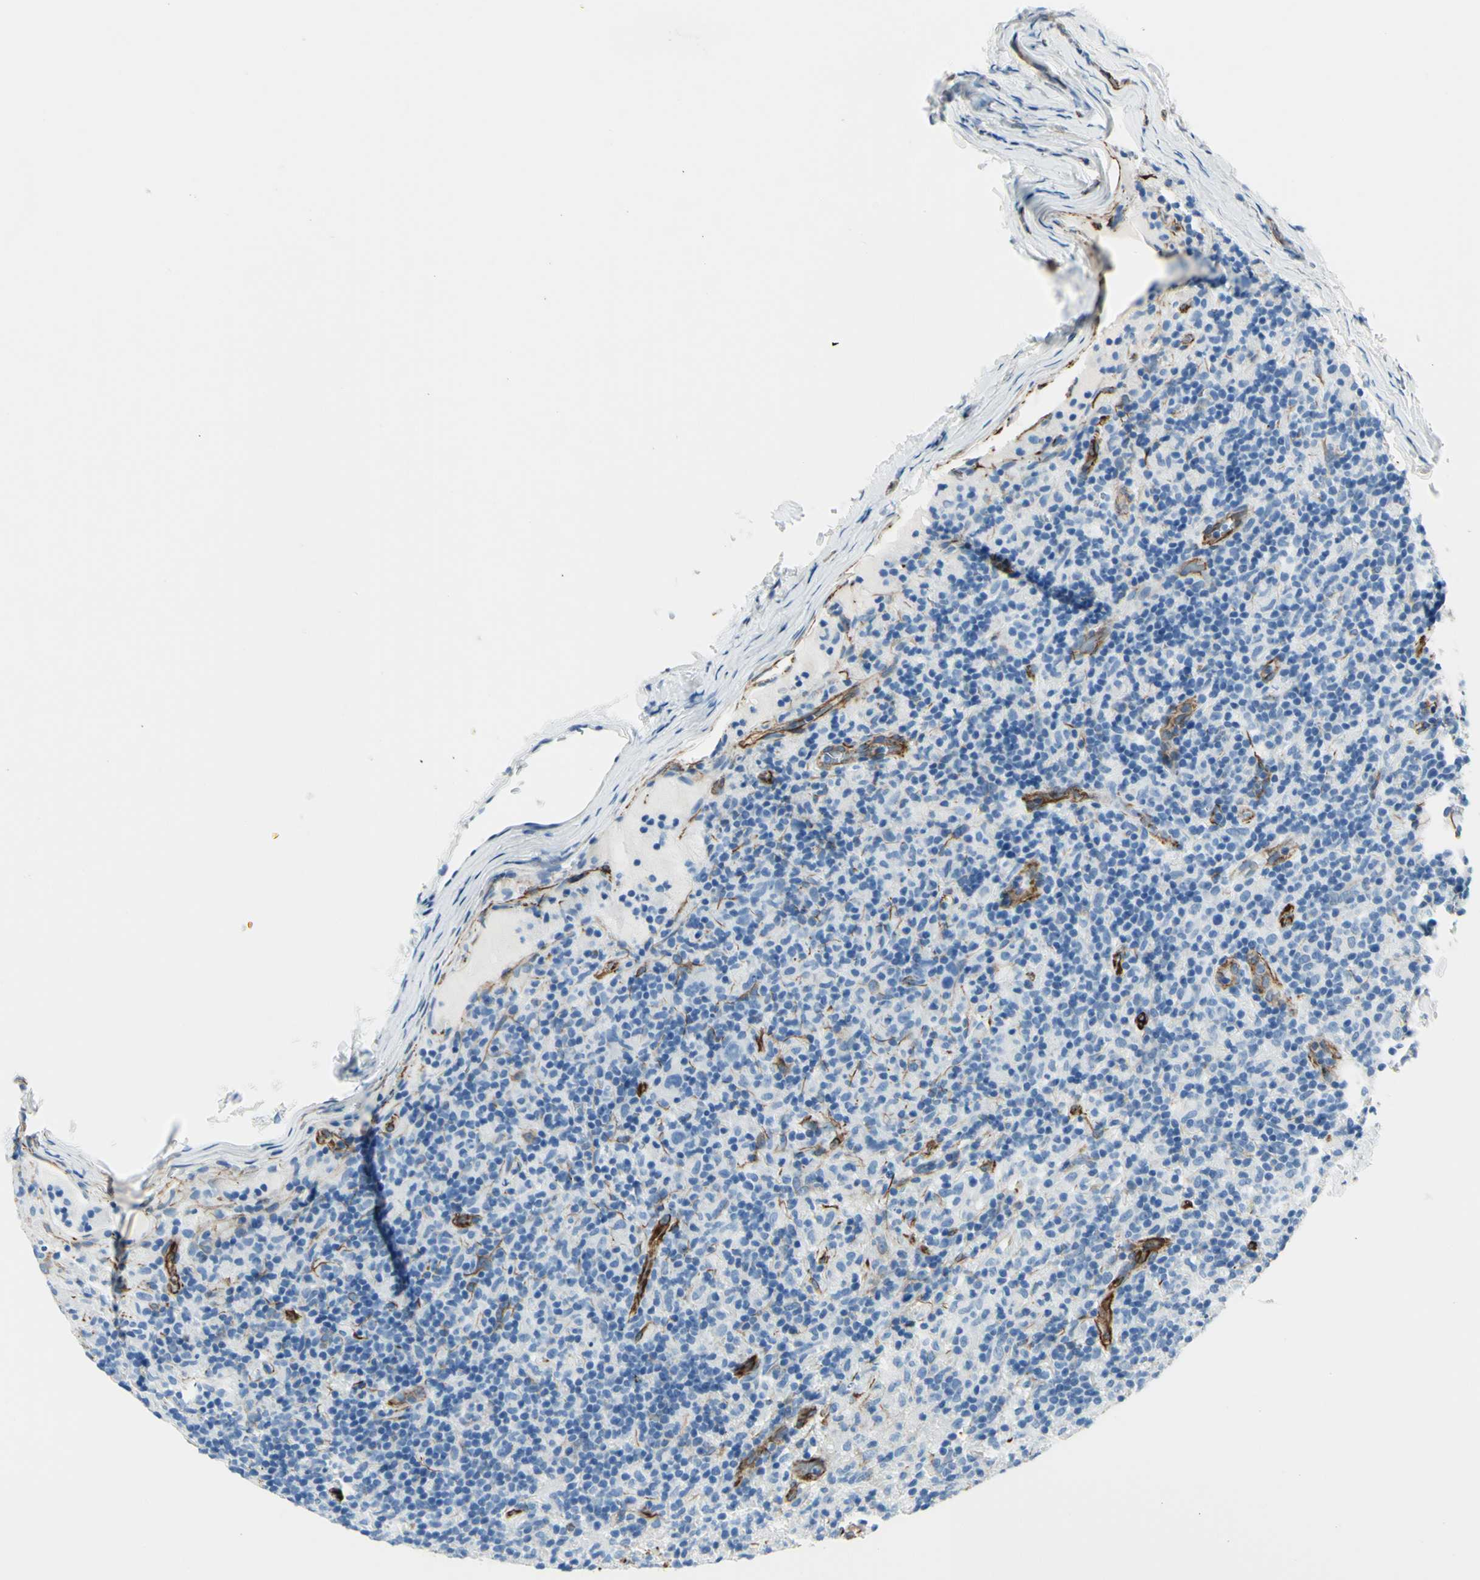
{"staining": {"intensity": "negative", "quantity": "none", "location": "none"}, "tissue": "lymphoma", "cell_type": "Tumor cells", "image_type": "cancer", "snomed": [{"axis": "morphology", "description": "Hodgkin's disease, NOS"}, {"axis": "topography", "description": "Lymph node"}], "caption": "High power microscopy micrograph of an immunohistochemistry photomicrograph of Hodgkin's disease, revealing no significant positivity in tumor cells. (IHC, brightfield microscopy, high magnification).", "gene": "PTH2R", "patient": {"sex": "male", "age": 70}}